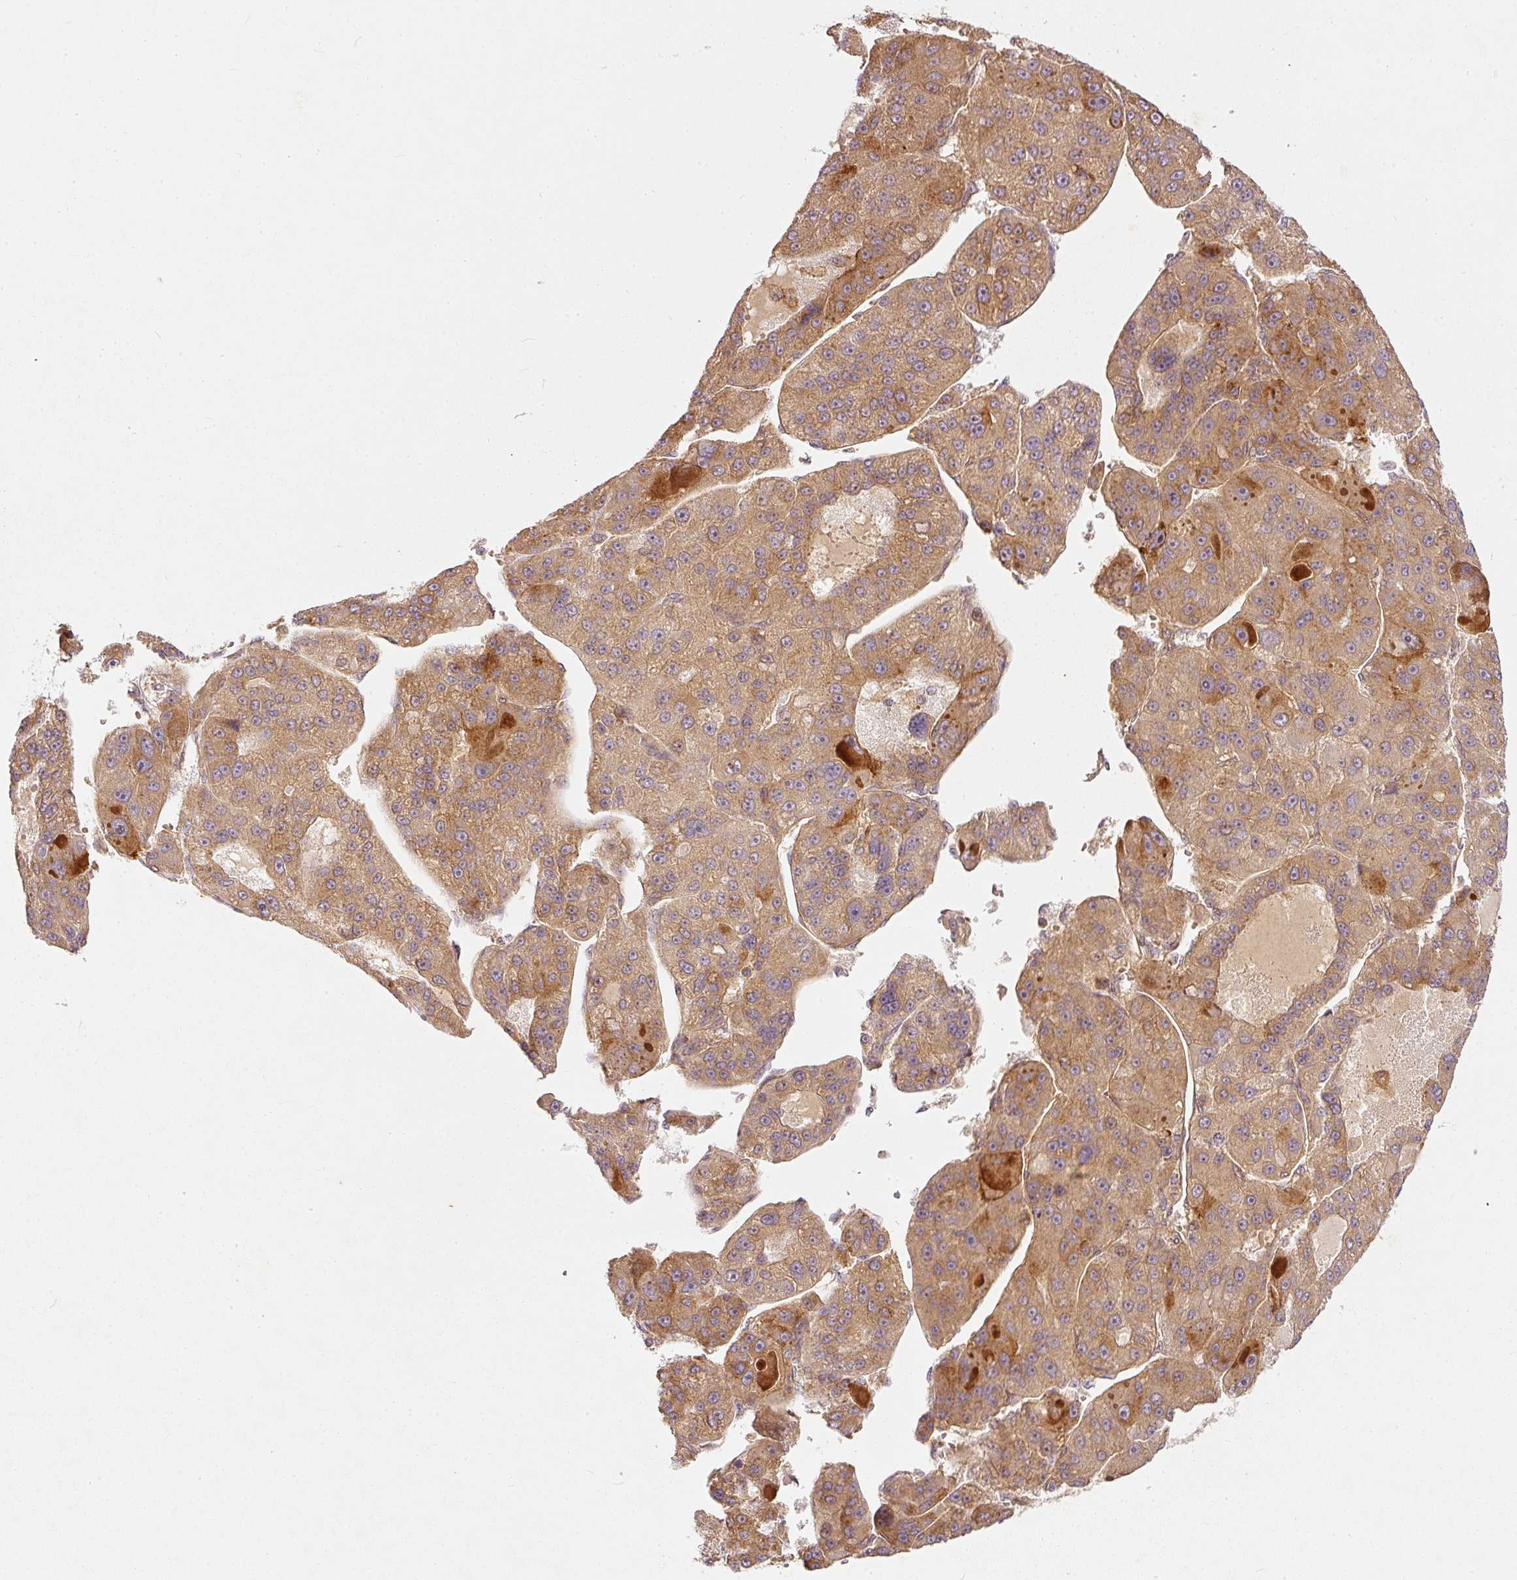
{"staining": {"intensity": "moderate", "quantity": ">75%", "location": "cytoplasmic/membranous"}, "tissue": "liver cancer", "cell_type": "Tumor cells", "image_type": "cancer", "snomed": [{"axis": "morphology", "description": "Carcinoma, Hepatocellular, NOS"}, {"axis": "topography", "description": "Liver"}], "caption": "An immunohistochemistry (IHC) histopathology image of neoplastic tissue is shown. Protein staining in brown shows moderate cytoplasmic/membranous positivity in liver hepatocellular carcinoma within tumor cells.", "gene": "ZNF580", "patient": {"sex": "male", "age": 76}}